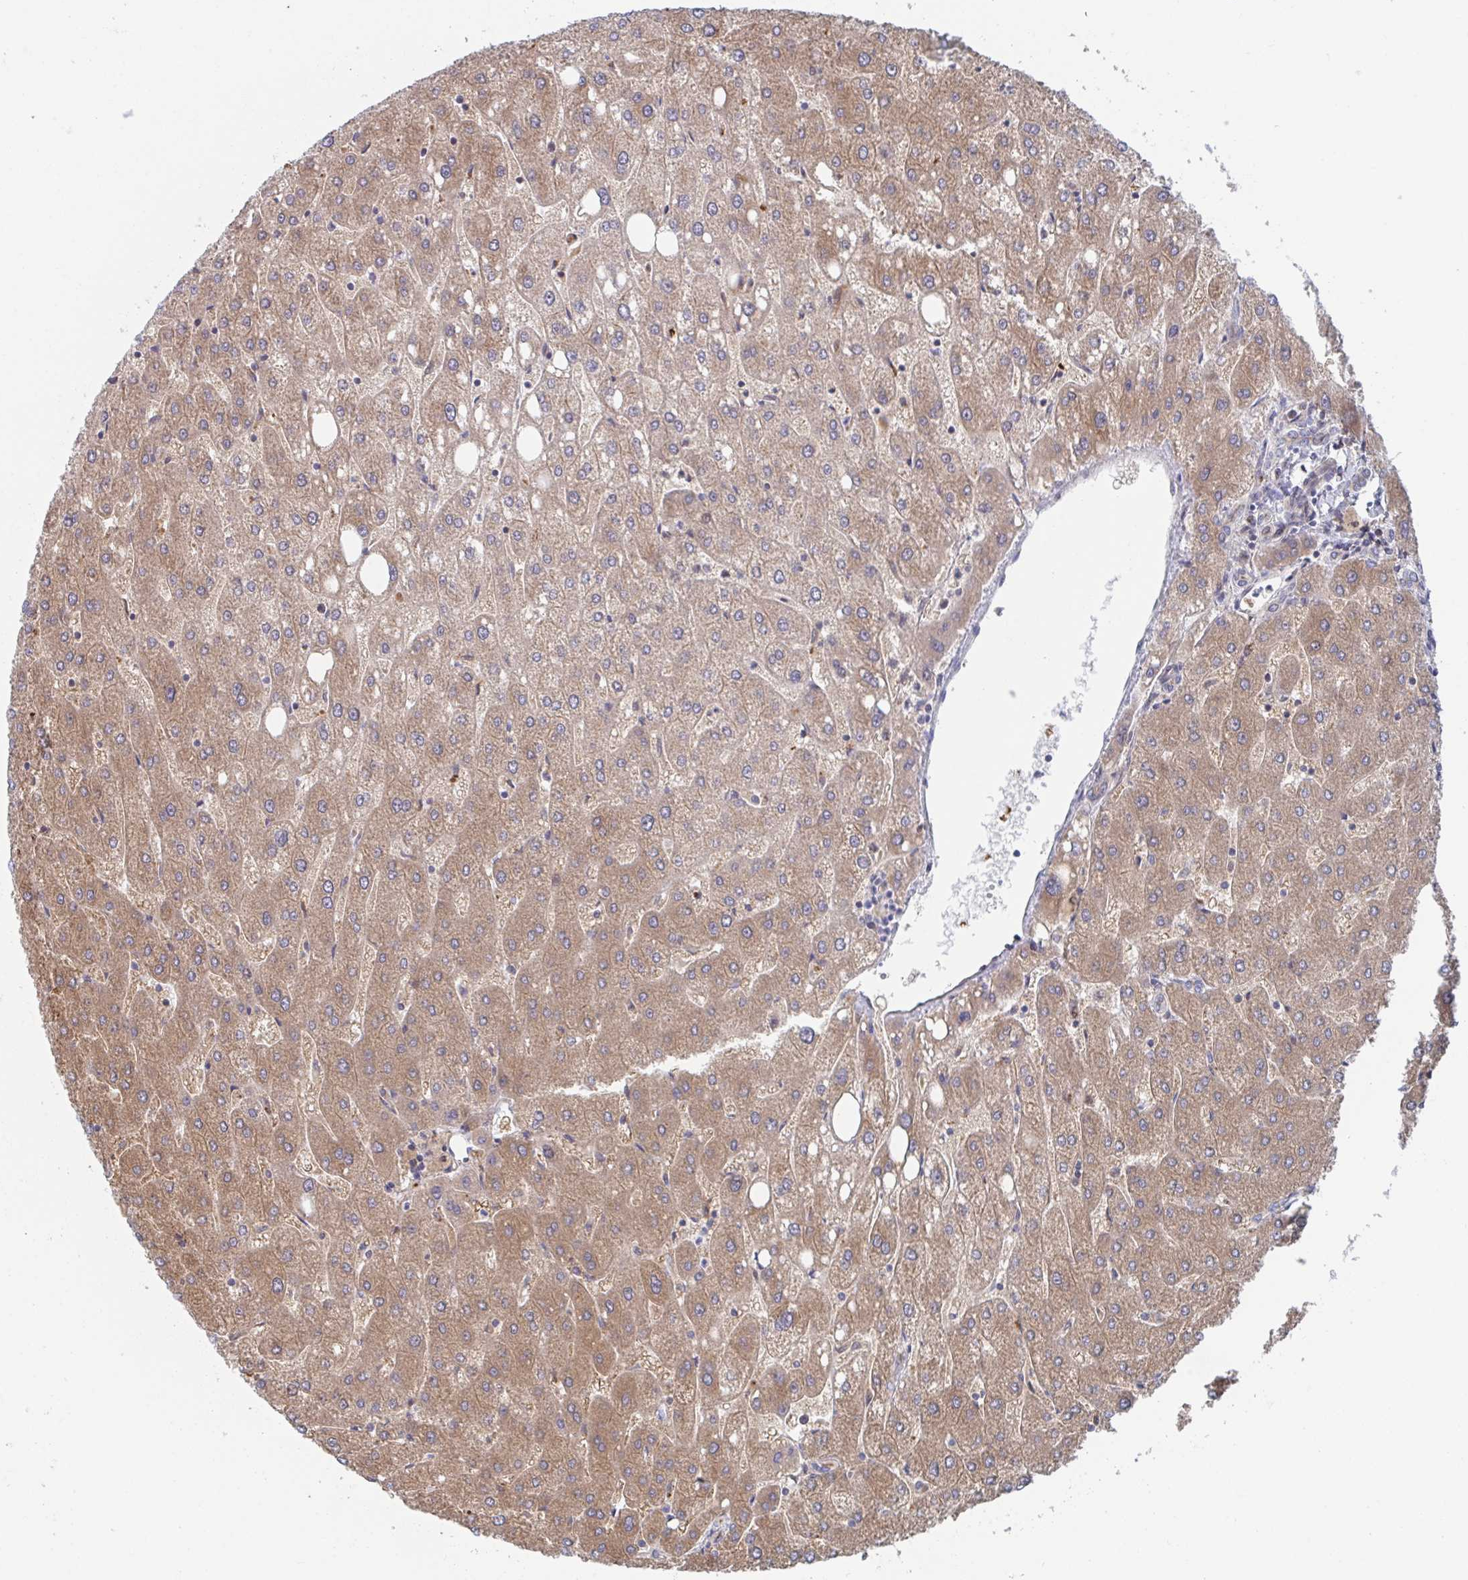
{"staining": {"intensity": "weak", "quantity": "25%-75%", "location": "cytoplasmic/membranous"}, "tissue": "liver", "cell_type": "Cholangiocytes", "image_type": "normal", "snomed": [{"axis": "morphology", "description": "Normal tissue, NOS"}, {"axis": "topography", "description": "Liver"}], "caption": "High-power microscopy captured an immunohistochemistry (IHC) image of normal liver, revealing weak cytoplasmic/membranous positivity in approximately 25%-75% of cholangiocytes.", "gene": "FJX1", "patient": {"sex": "male", "age": 67}}